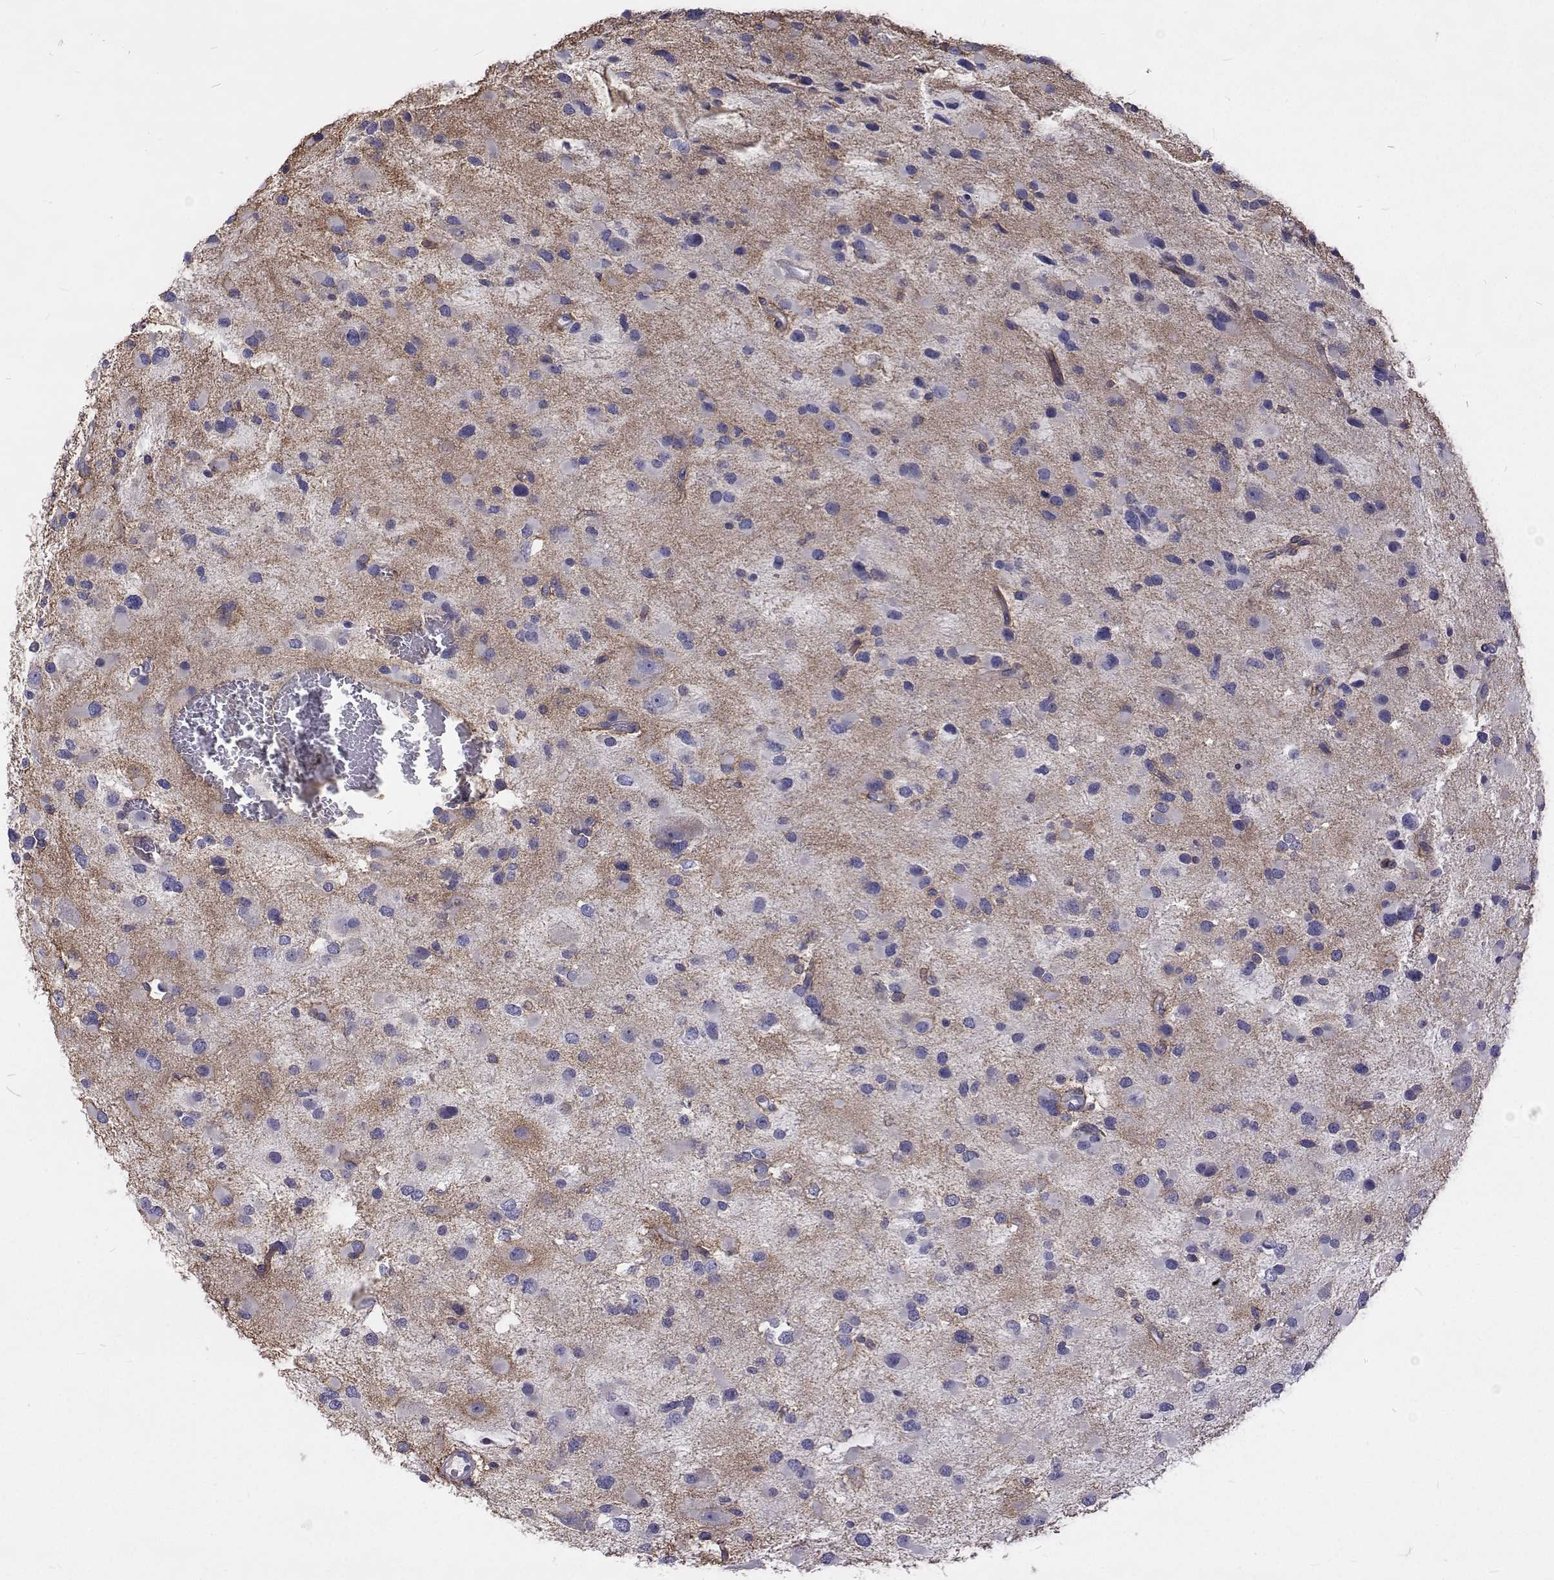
{"staining": {"intensity": "negative", "quantity": "none", "location": "none"}, "tissue": "glioma", "cell_type": "Tumor cells", "image_type": "cancer", "snomed": [{"axis": "morphology", "description": "Glioma, malignant, Low grade"}, {"axis": "topography", "description": "Brain"}], "caption": "The histopathology image exhibits no significant positivity in tumor cells of glioma.", "gene": "NPR3", "patient": {"sex": "female", "age": 32}}